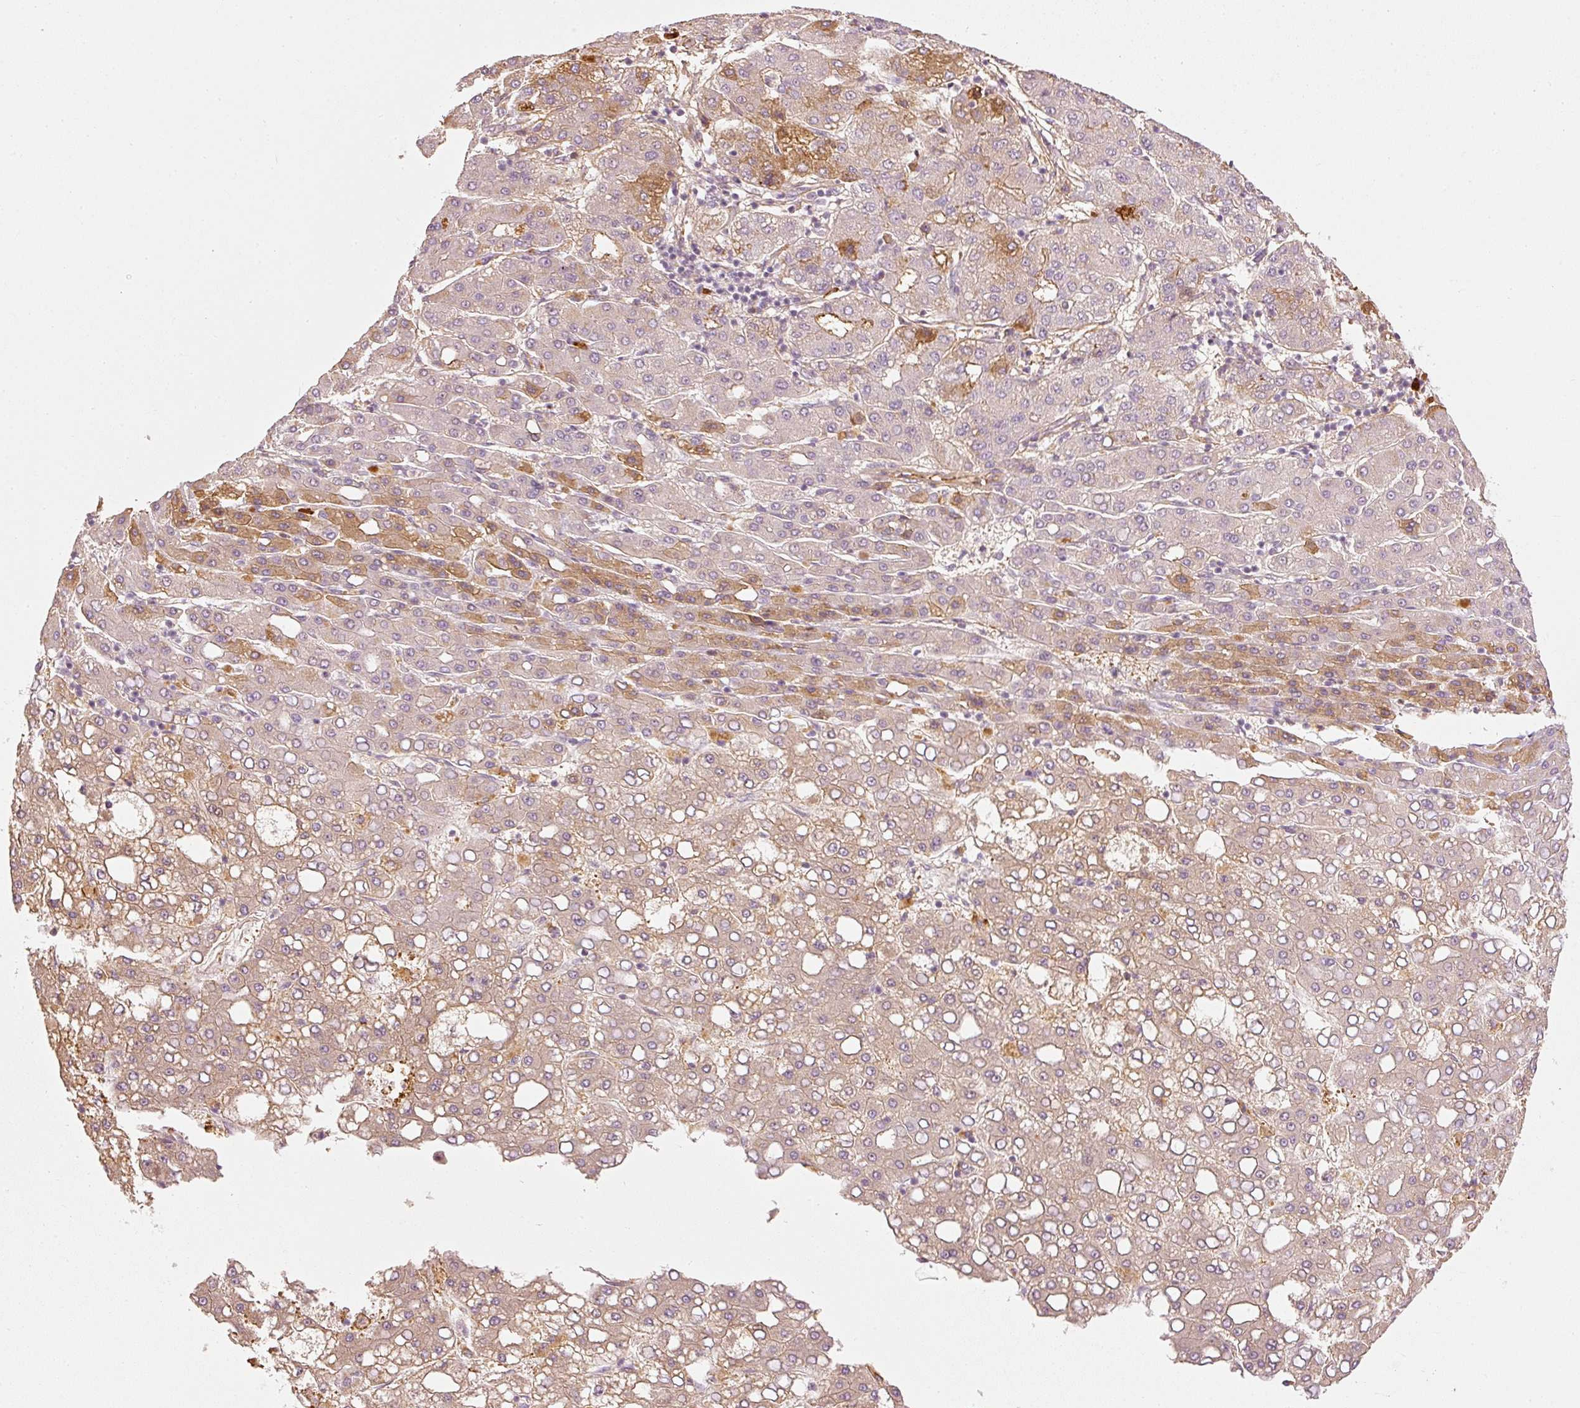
{"staining": {"intensity": "moderate", "quantity": "25%-75%", "location": "cytoplasmic/membranous"}, "tissue": "liver cancer", "cell_type": "Tumor cells", "image_type": "cancer", "snomed": [{"axis": "morphology", "description": "Carcinoma, Hepatocellular, NOS"}, {"axis": "topography", "description": "Liver"}], "caption": "The immunohistochemical stain highlights moderate cytoplasmic/membranous staining in tumor cells of hepatocellular carcinoma (liver) tissue.", "gene": "VCAM1", "patient": {"sex": "male", "age": 65}}